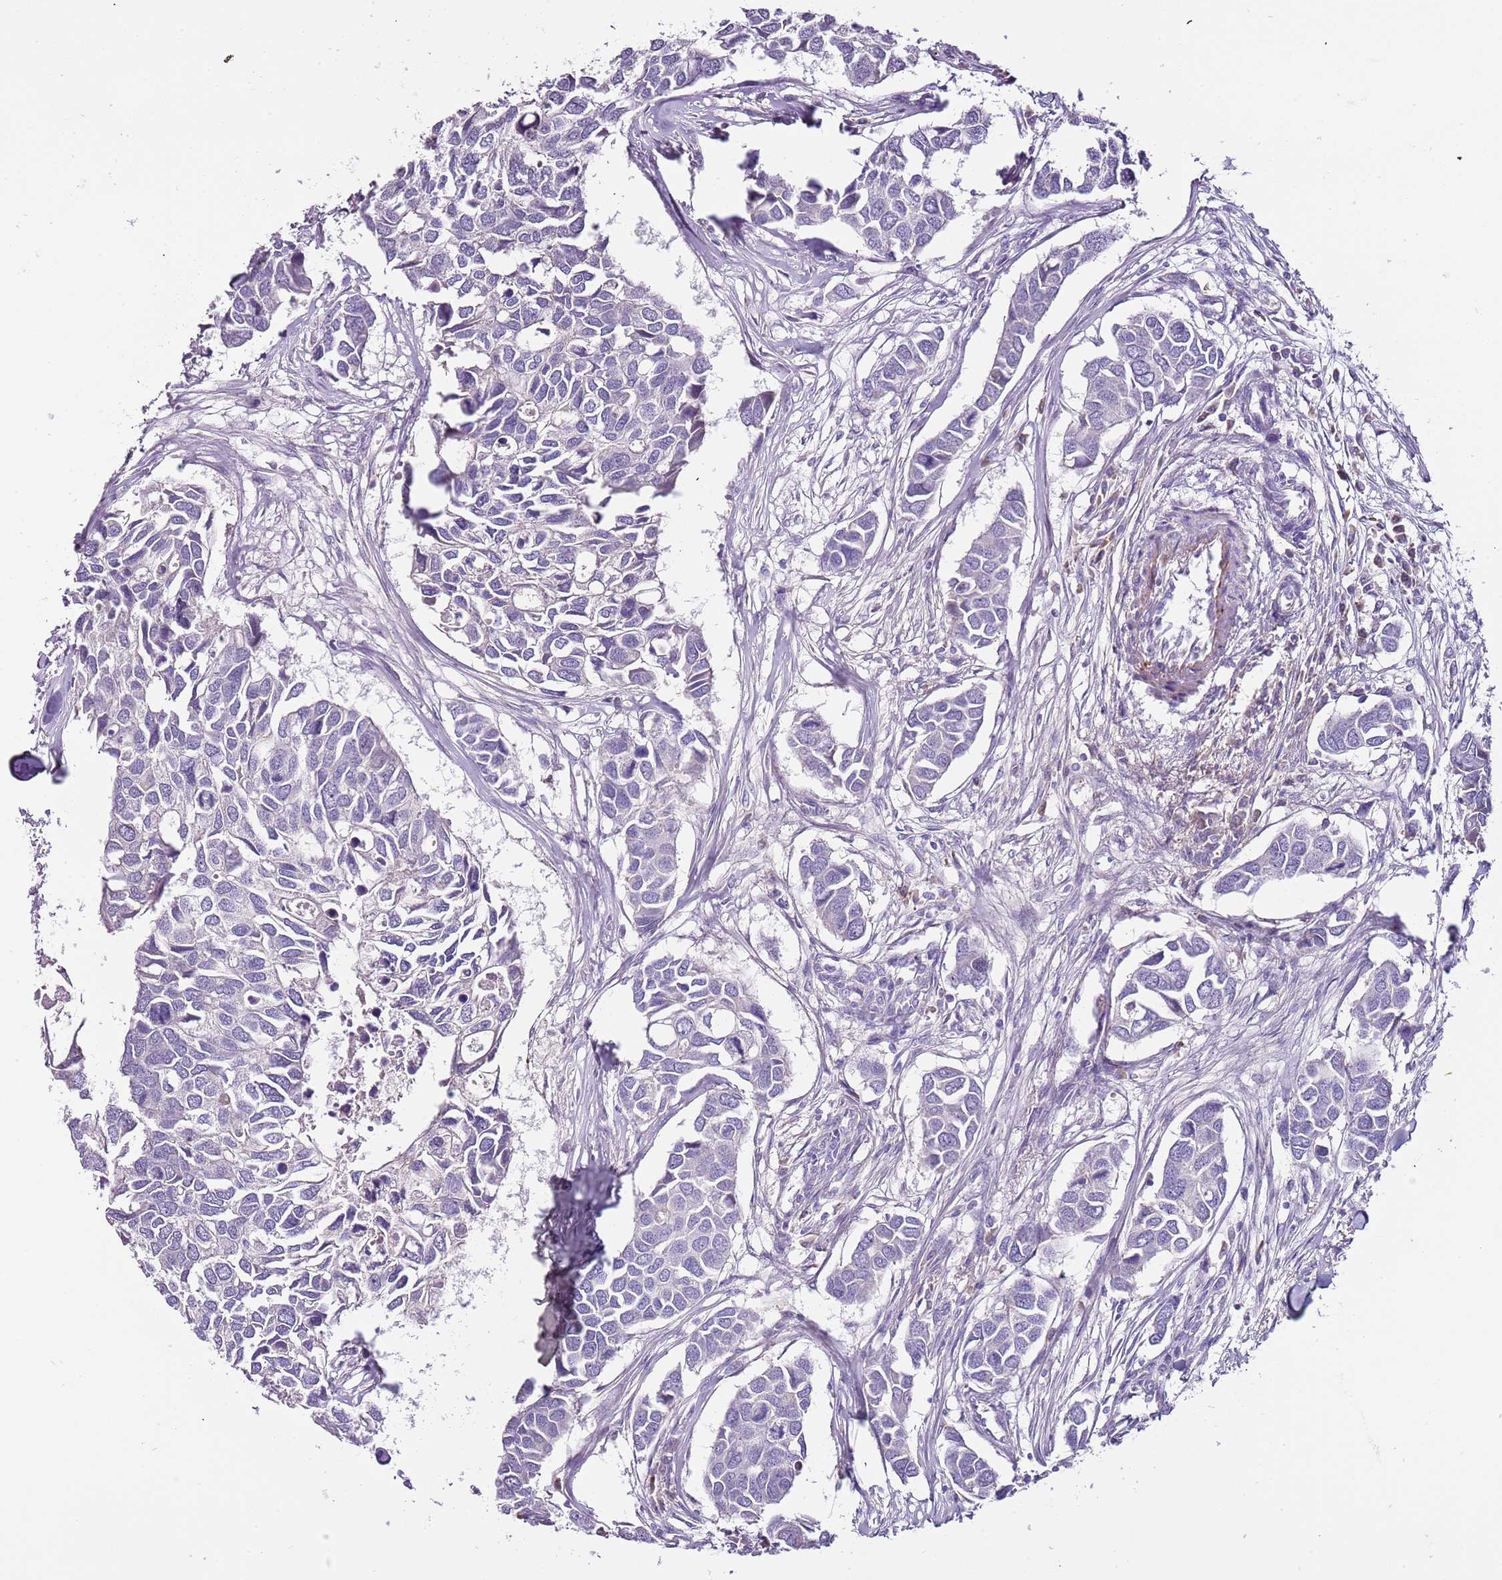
{"staining": {"intensity": "negative", "quantity": "none", "location": "none"}, "tissue": "breast cancer", "cell_type": "Tumor cells", "image_type": "cancer", "snomed": [{"axis": "morphology", "description": "Duct carcinoma"}, {"axis": "topography", "description": "Breast"}], "caption": "IHC histopathology image of human infiltrating ductal carcinoma (breast) stained for a protein (brown), which demonstrates no expression in tumor cells.", "gene": "NKX2-3", "patient": {"sex": "female", "age": 83}}